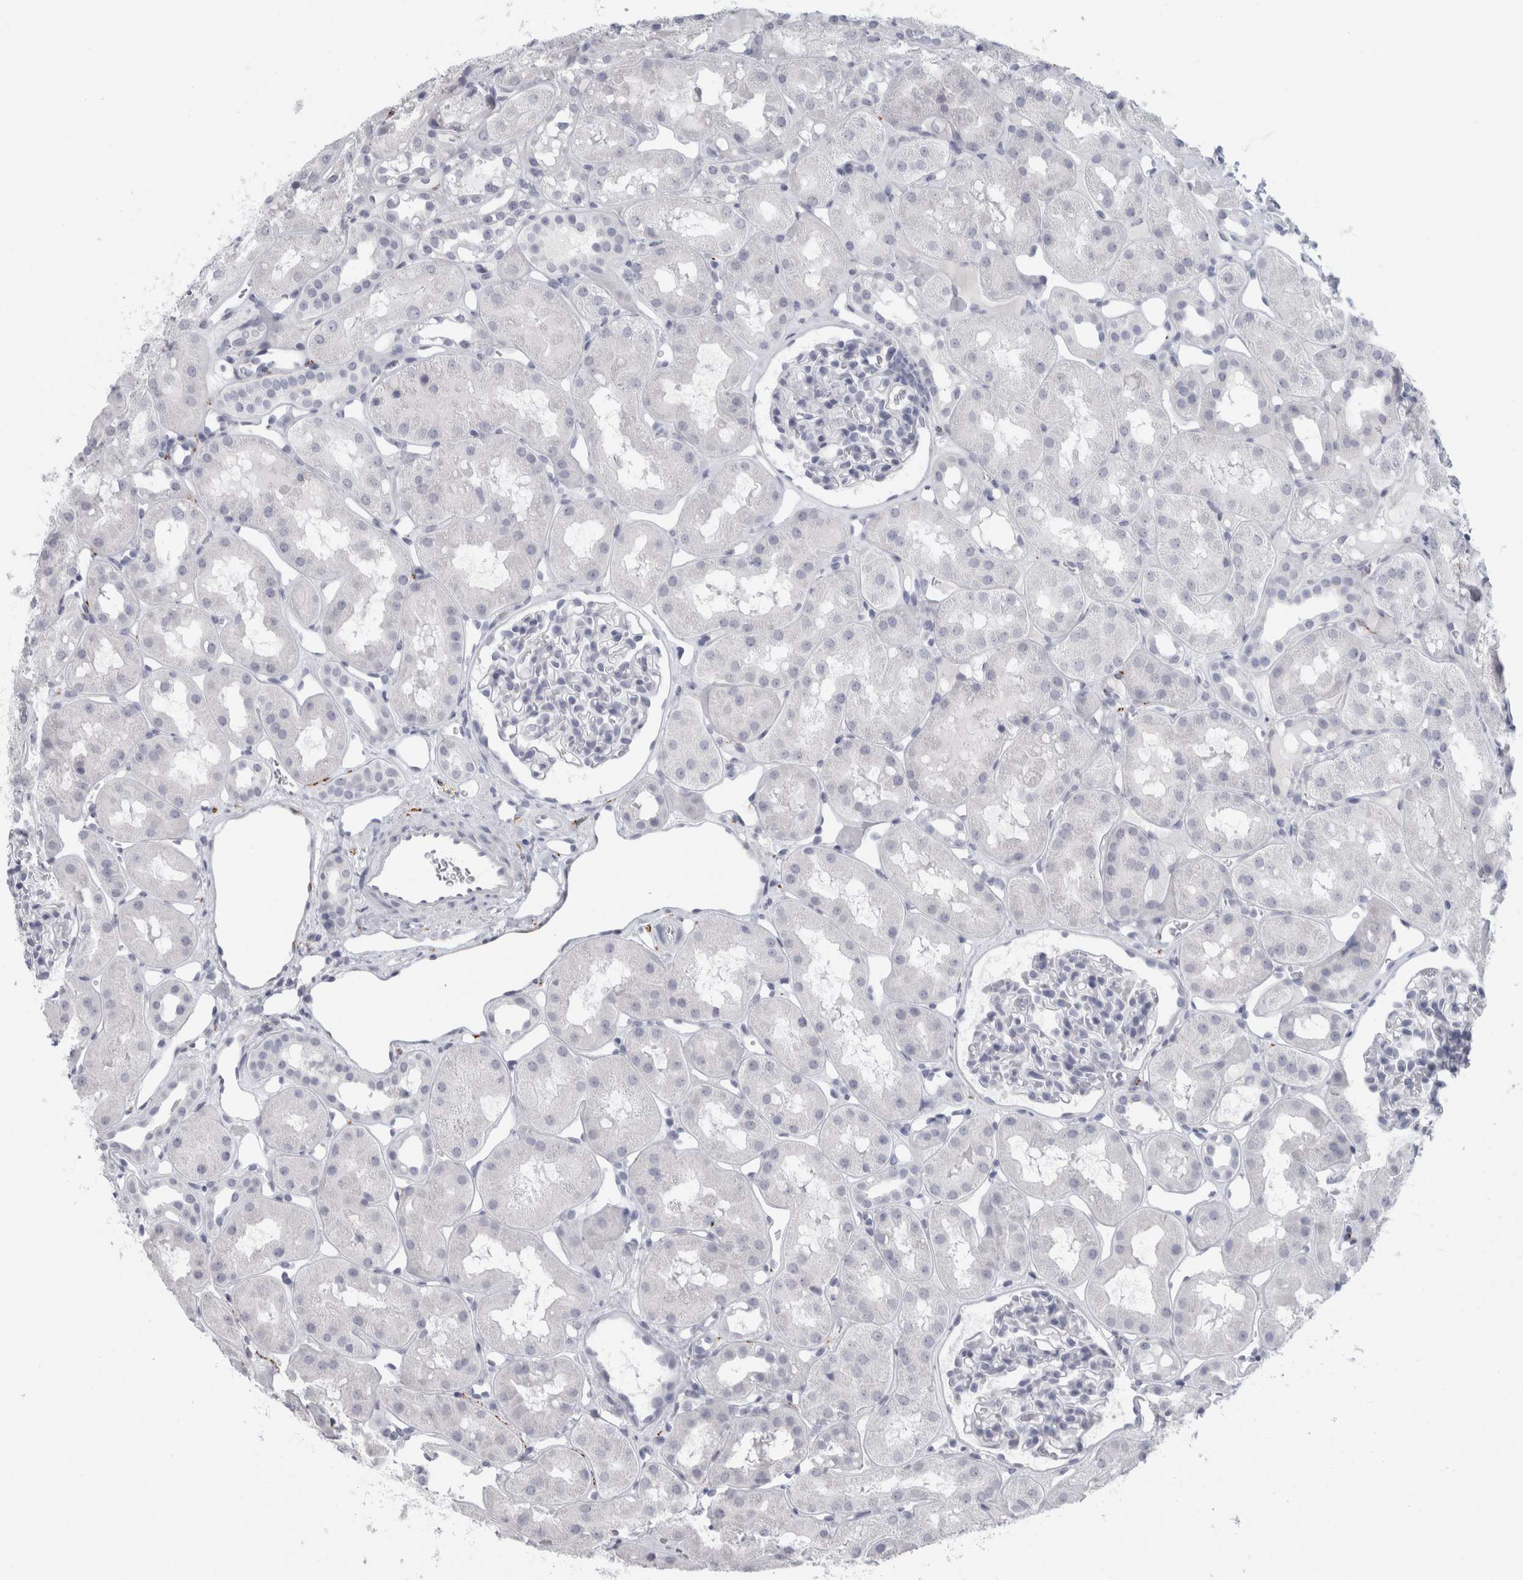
{"staining": {"intensity": "negative", "quantity": "none", "location": "none"}, "tissue": "kidney", "cell_type": "Cells in glomeruli", "image_type": "normal", "snomed": [{"axis": "morphology", "description": "Normal tissue, NOS"}, {"axis": "topography", "description": "Kidney"}], "caption": "The image exhibits no significant expression in cells in glomeruli of kidney.", "gene": "CPE", "patient": {"sex": "male", "age": 16}}